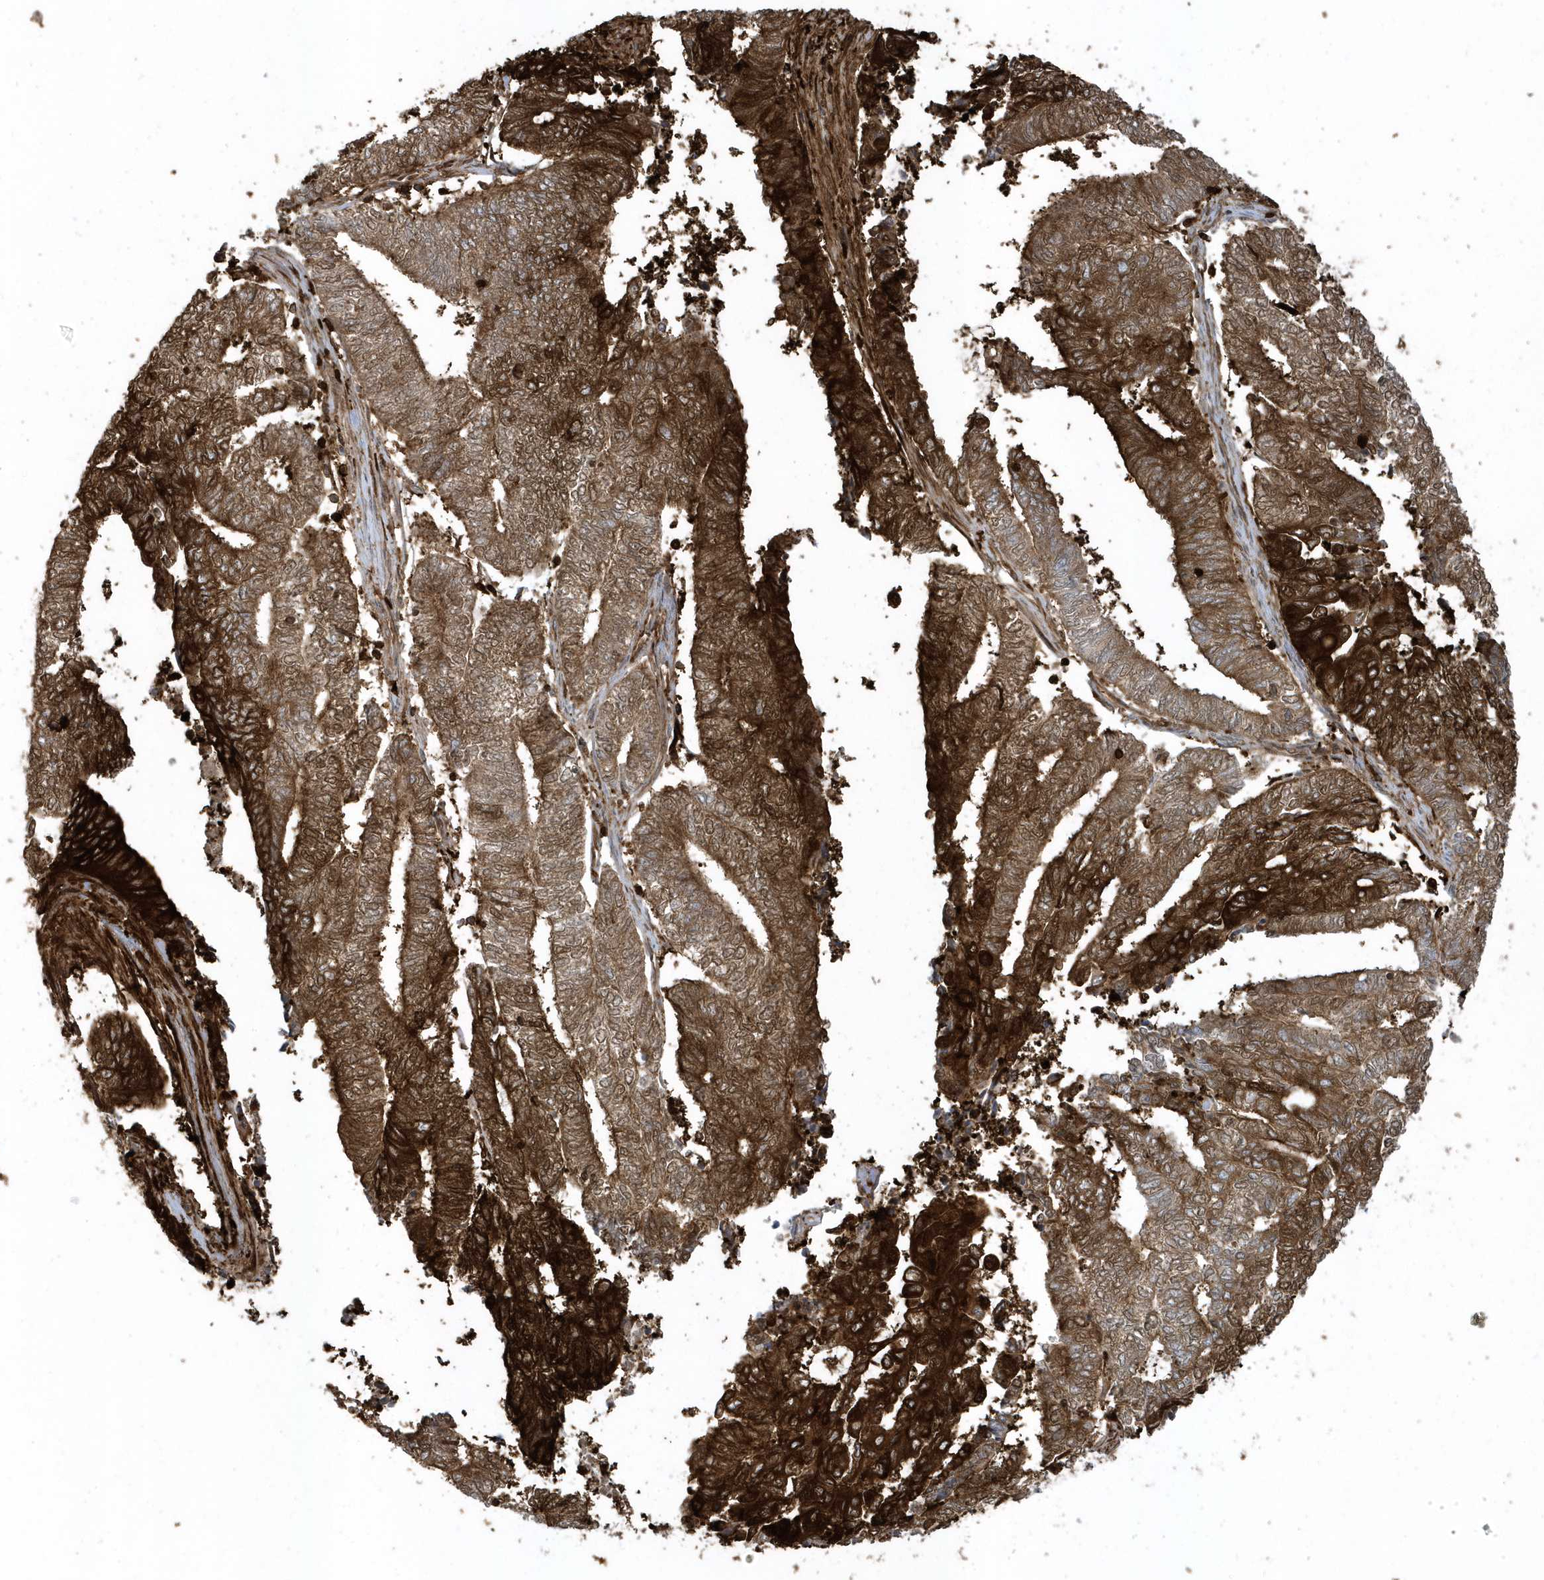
{"staining": {"intensity": "strong", "quantity": ">75%", "location": "cytoplasmic/membranous"}, "tissue": "endometrial cancer", "cell_type": "Tumor cells", "image_type": "cancer", "snomed": [{"axis": "morphology", "description": "Adenocarcinoma, NOS"}, {"axis": "topography", "description": "Uterus"}, {"axis": "topography", "description": "Endometrium"}], "caption": "A brown stain shows strong cytoplasmic/membranous staining of a protein in human endometrial cancer tumor cells. (DAB IHC, brown staining for protein, blue staining for nuclei).", "gene": "CLCN6", "patient": {"sex": "female", "age": 70}}